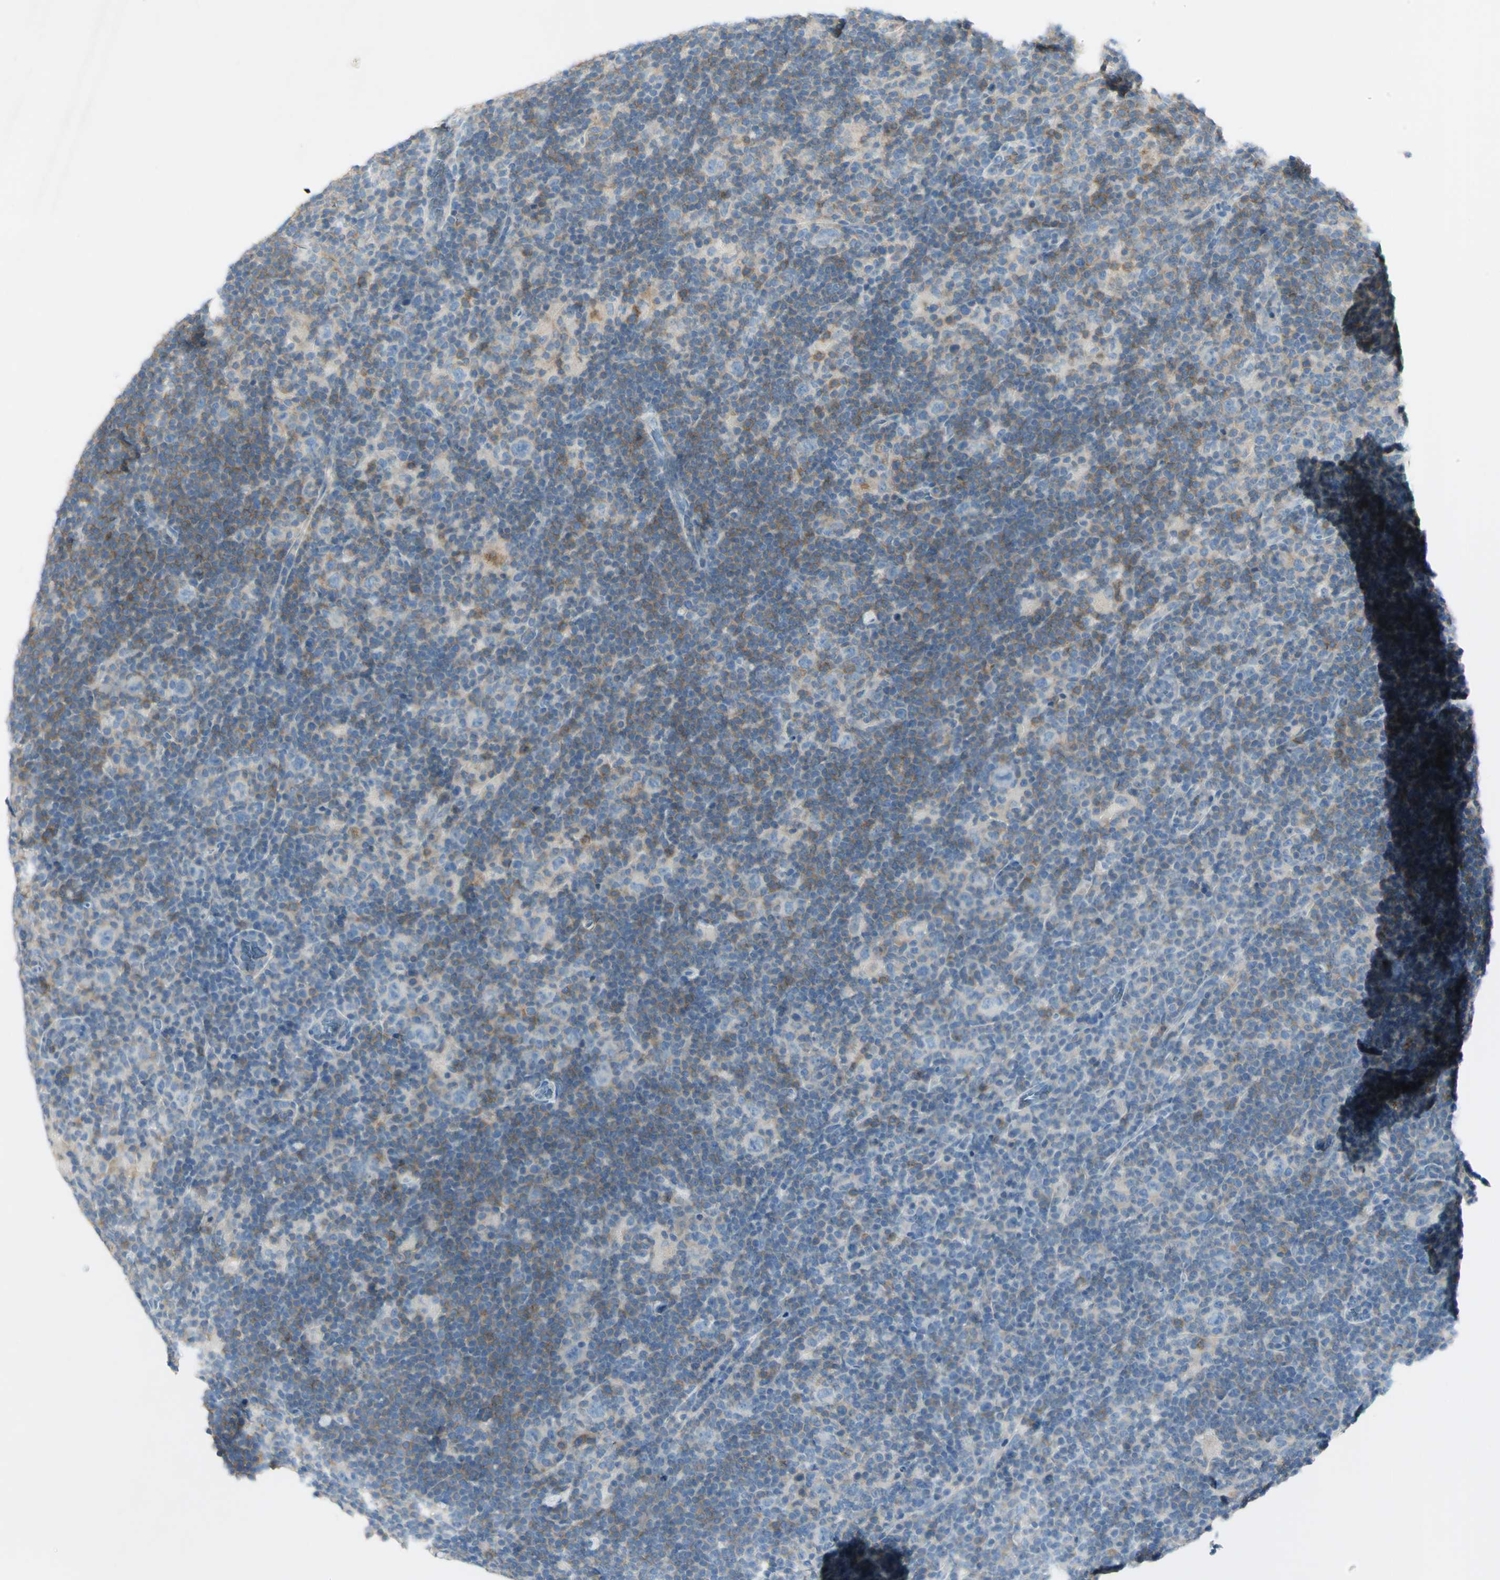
{"staining": {"intensity": "negative", "quantity": "none", "location": "none"}, "tissue": "lymphoma", "cell_type": "Tumor cells", "image_type": "cancer", "snomed": [{"axis": "morphology", "description": "Hodgkin's disease, NOS"}, {"axis": "topography", "description": "Lymph node"}], "caption": "Human Hodgkin's disease stained for a protein using immunohistochemistry demonstrates no positivity in tumor cells.", "gene": "GDF15", "patient": {"sex": "female", "age": 57}}